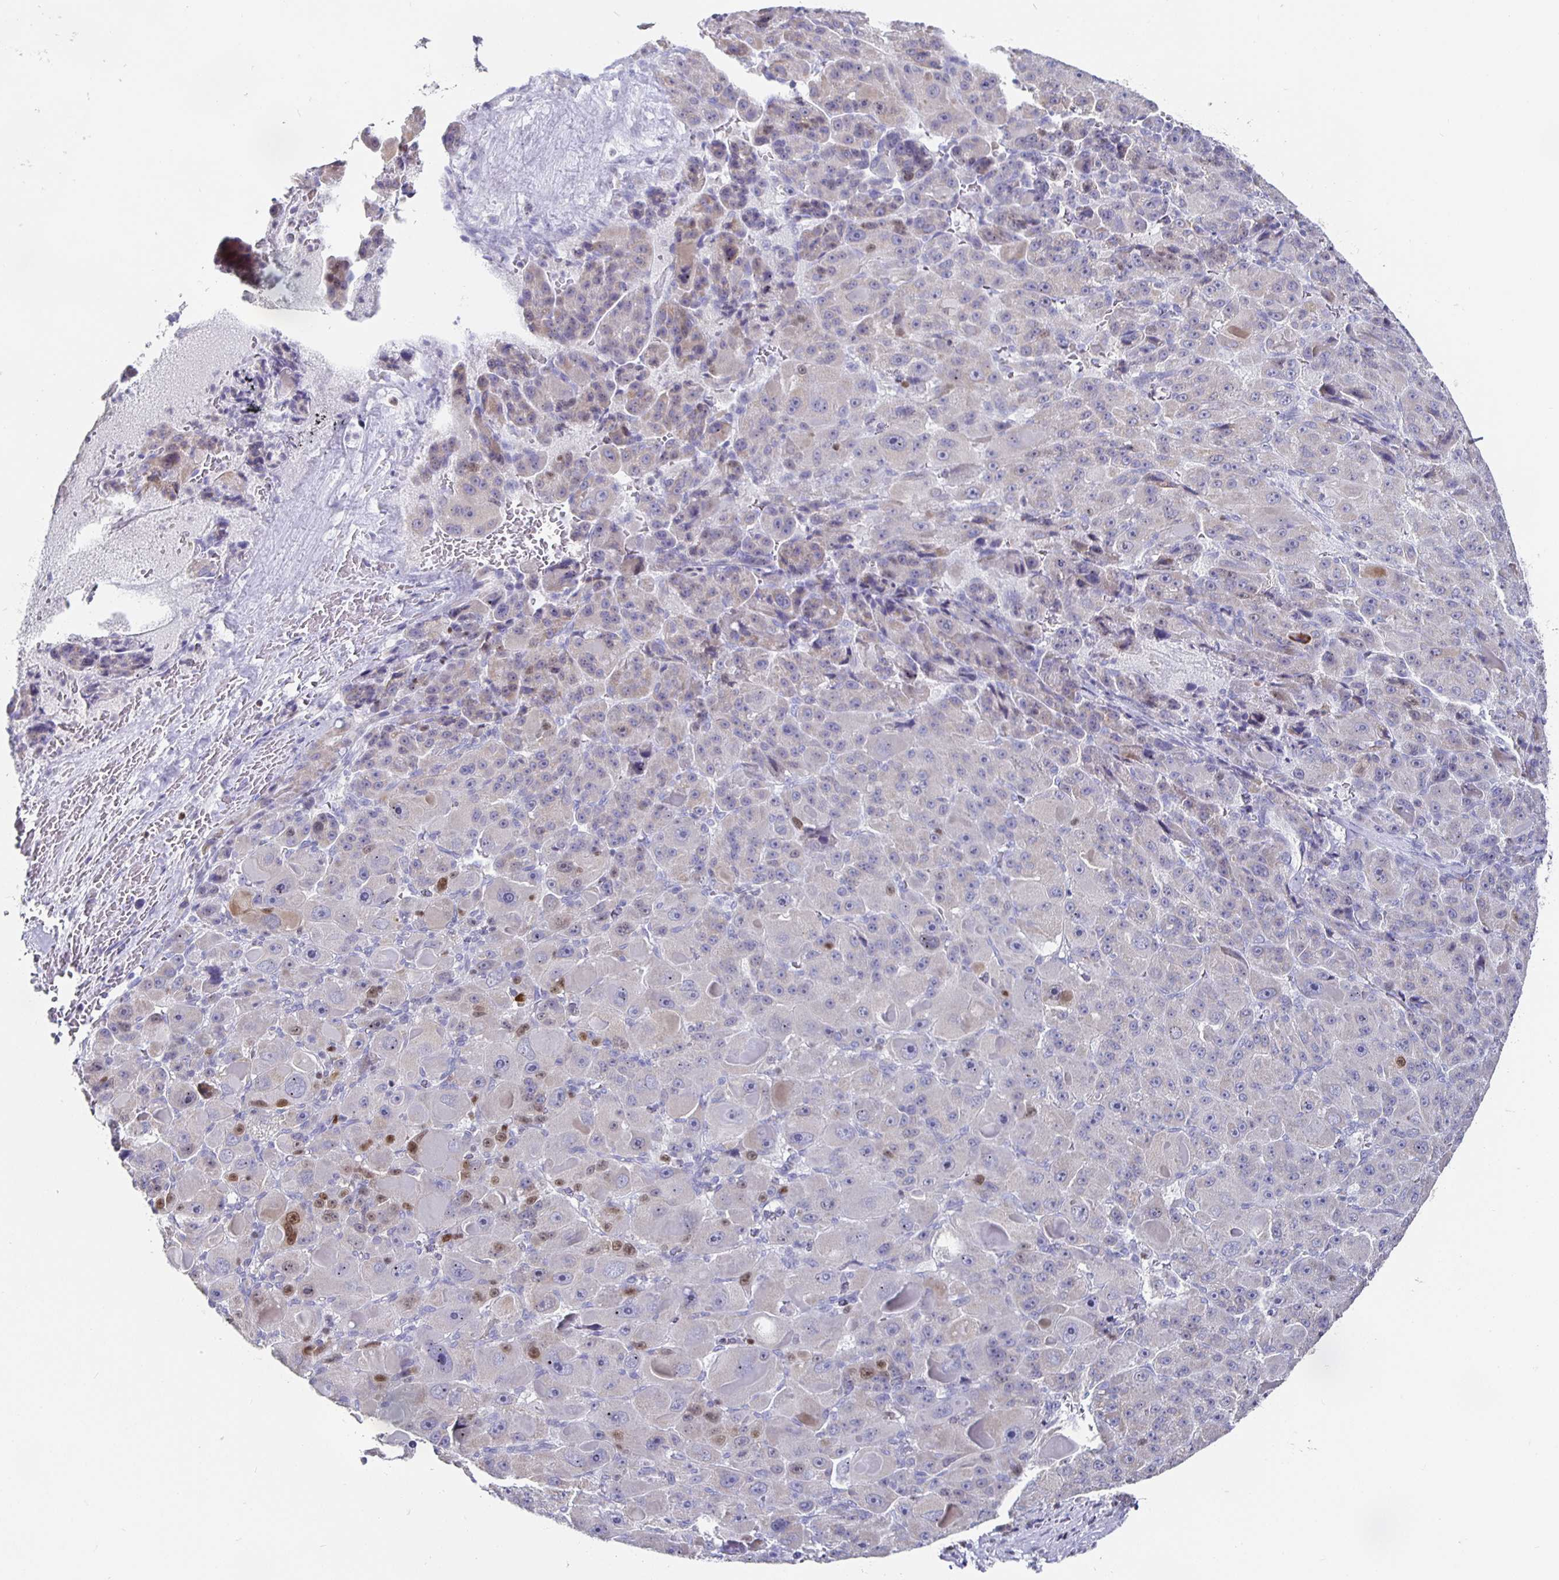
{"staining": {"intensity": "moderate", "quantity": "<25%", "location": "nuclear"}, "tissue": "liver cancer", "cell_type": "Tumor cells", "image_type": "cancer", "snomed": [{"axis": "morphology", "description": "Carcinoma, Hepatocellular, NOS"}, {"axis": "topography", "description": "Liver"}], "caption": "Moderate nuclear positivity is identified in approximately <25% of tumor cells in liver cancer. Using DAB (3,3'-diaminobenzidine) (brown) and hematoxylin (blue) stains, captured at high magnification using brightfield microscopy.", "gene": "RUNX2", "patient": {"sex": "male", "age": 76}}